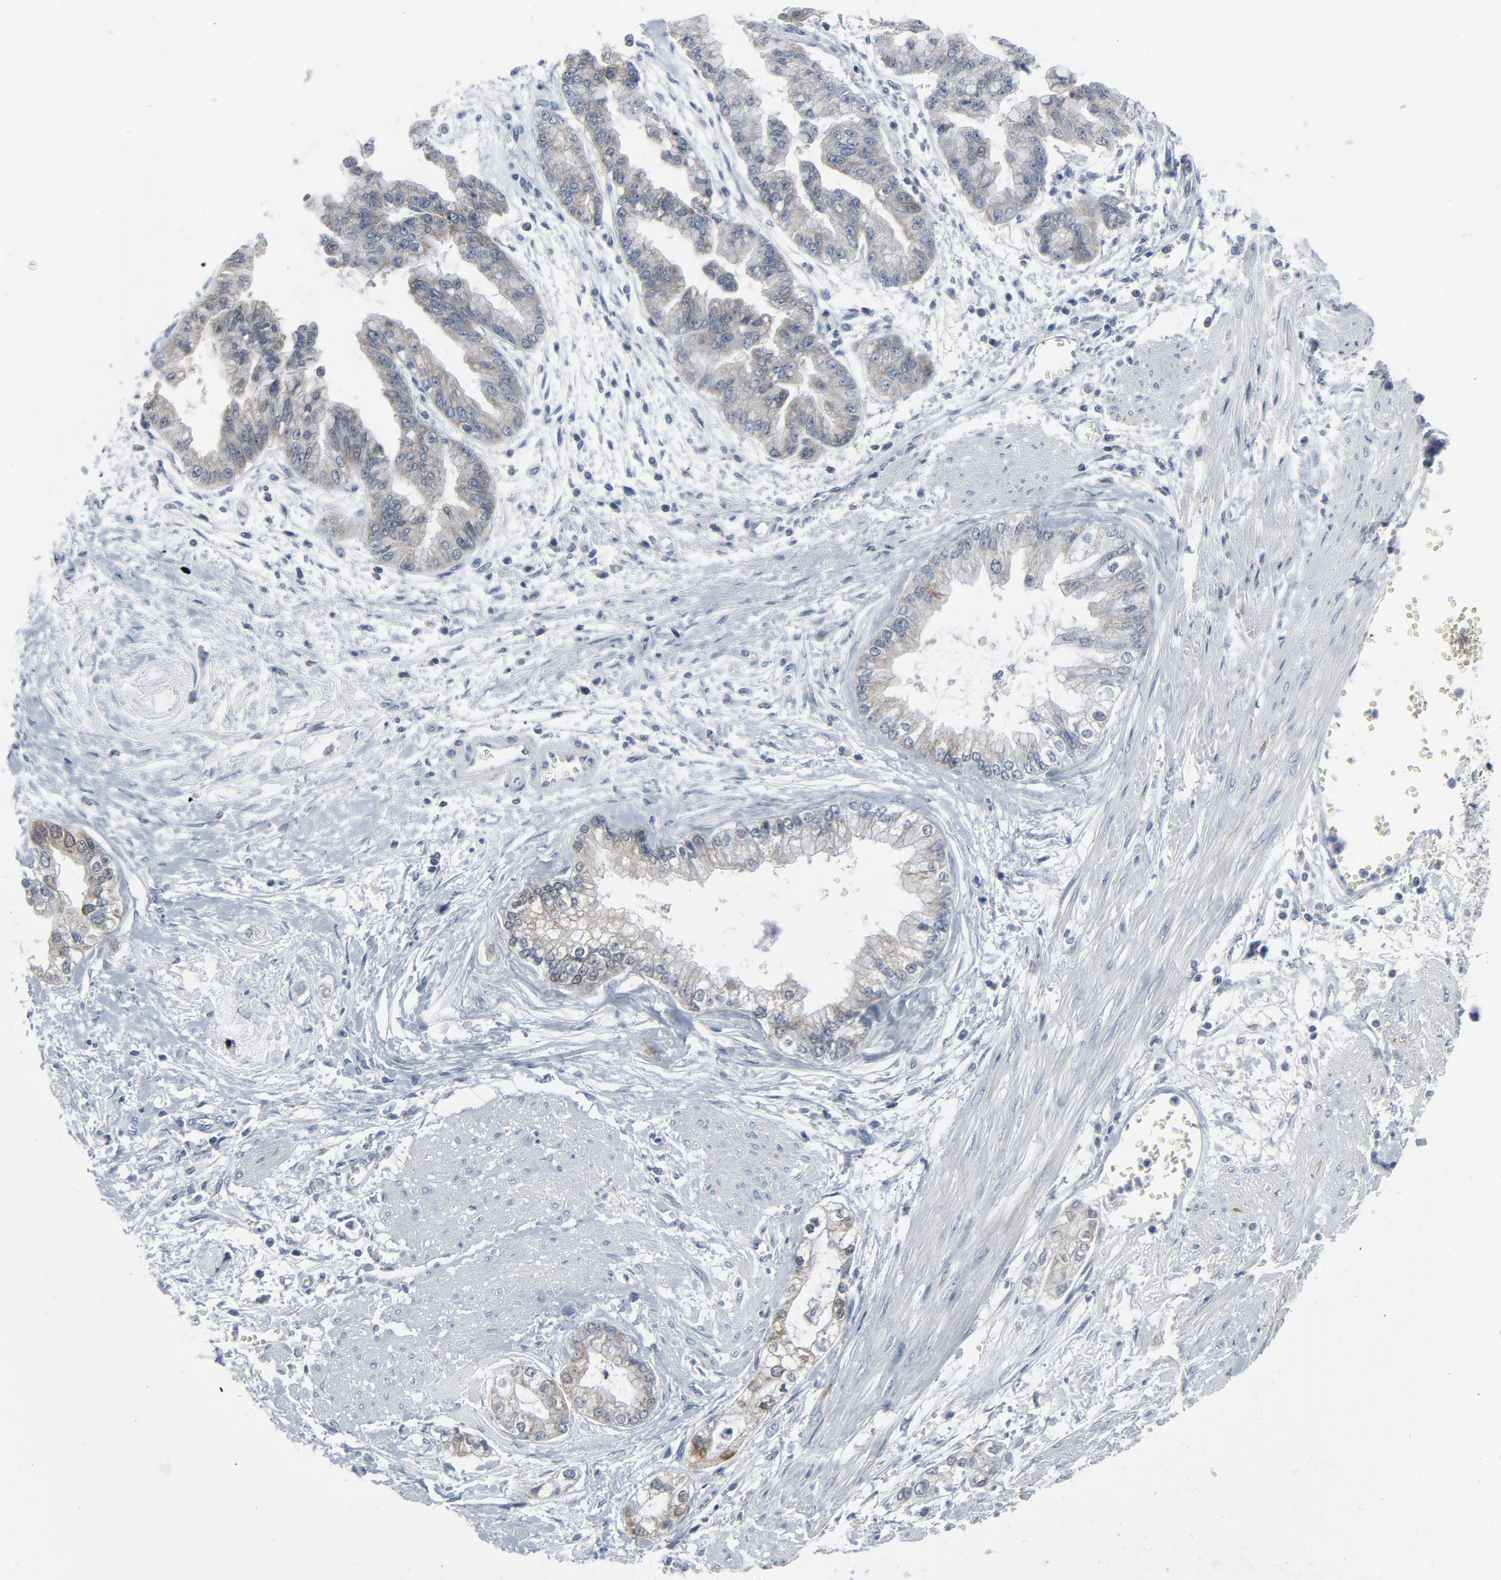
{"staining": {"intensity": "weak", "quantity": ">75%", "location": "cytoplasmic/membranous"}, "tissue": "liver cancer", "cell_type": "Tumor cells", "image_type": "cancer", "snomed": [{"axis": "morphology", "description": "Cholangiocarcinoma"}, {"axis": "topography", "description": "Liver"}], "caption": "Immunohistochemical staining of liver cholangiocarcinoma exhibits weak cytoplasmic/membranous protein positivity in approximately >75% of tumor cells.", "gene": "GPX2", "patient": {"sex": "female", "age": 79}}